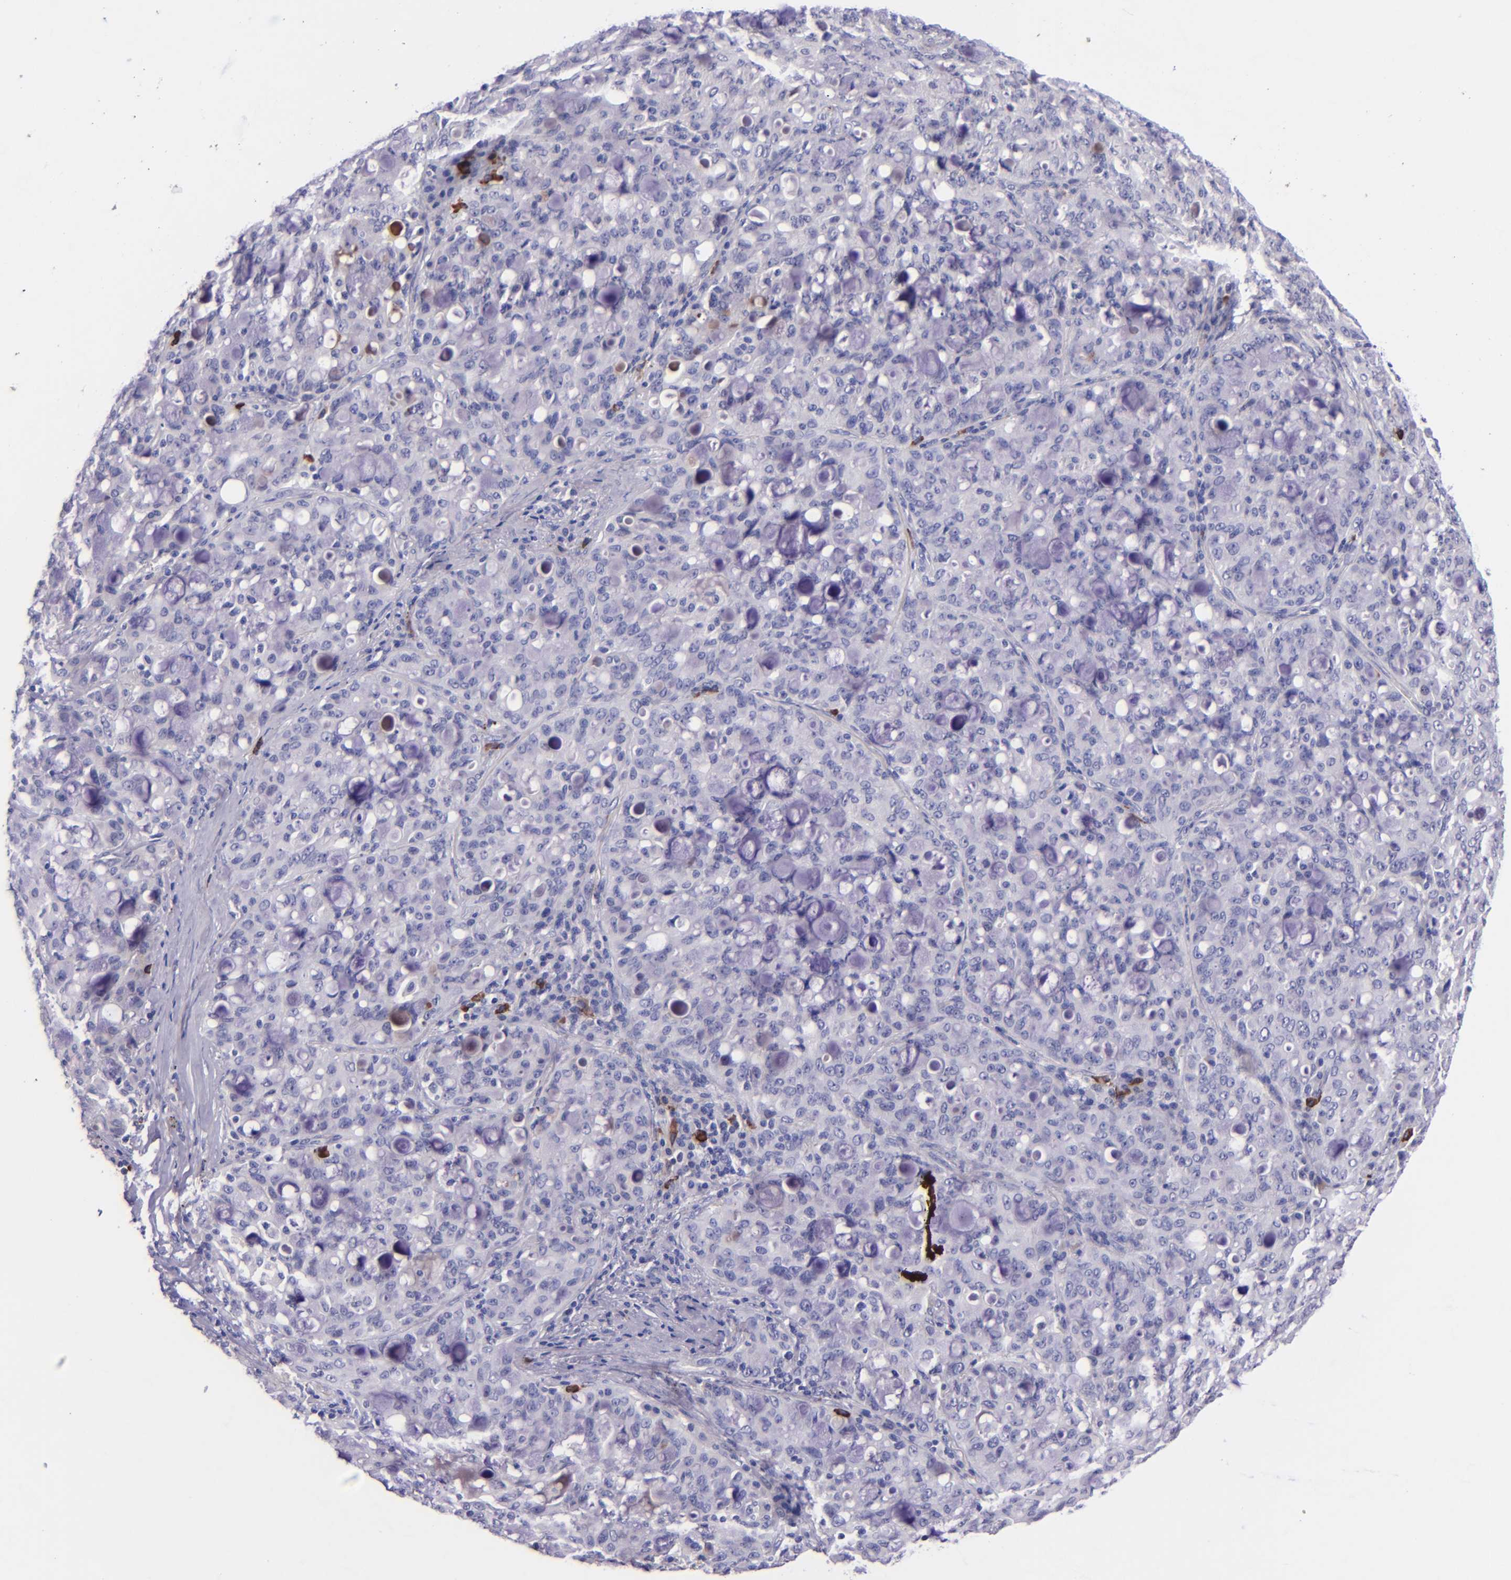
{"staining": {"intensity": "negative", "quantity": "none", "location": "none"}, "tissue": "lung cancer", "cell_type": "Tumor cells", "image_type": "cancer", "snomed": [{"axis": "morphology", "description": "Adenocarcinoma, NOS"}, {"axis": "topography", "description": "Lung"}], "caption": "An immunohistochemistry (IHC) image of lung cancer is shown. There is no staining in tumor cells of lung cancer.", "gene": "KNG1", "patient": {"sex": "female", "age": 44}}